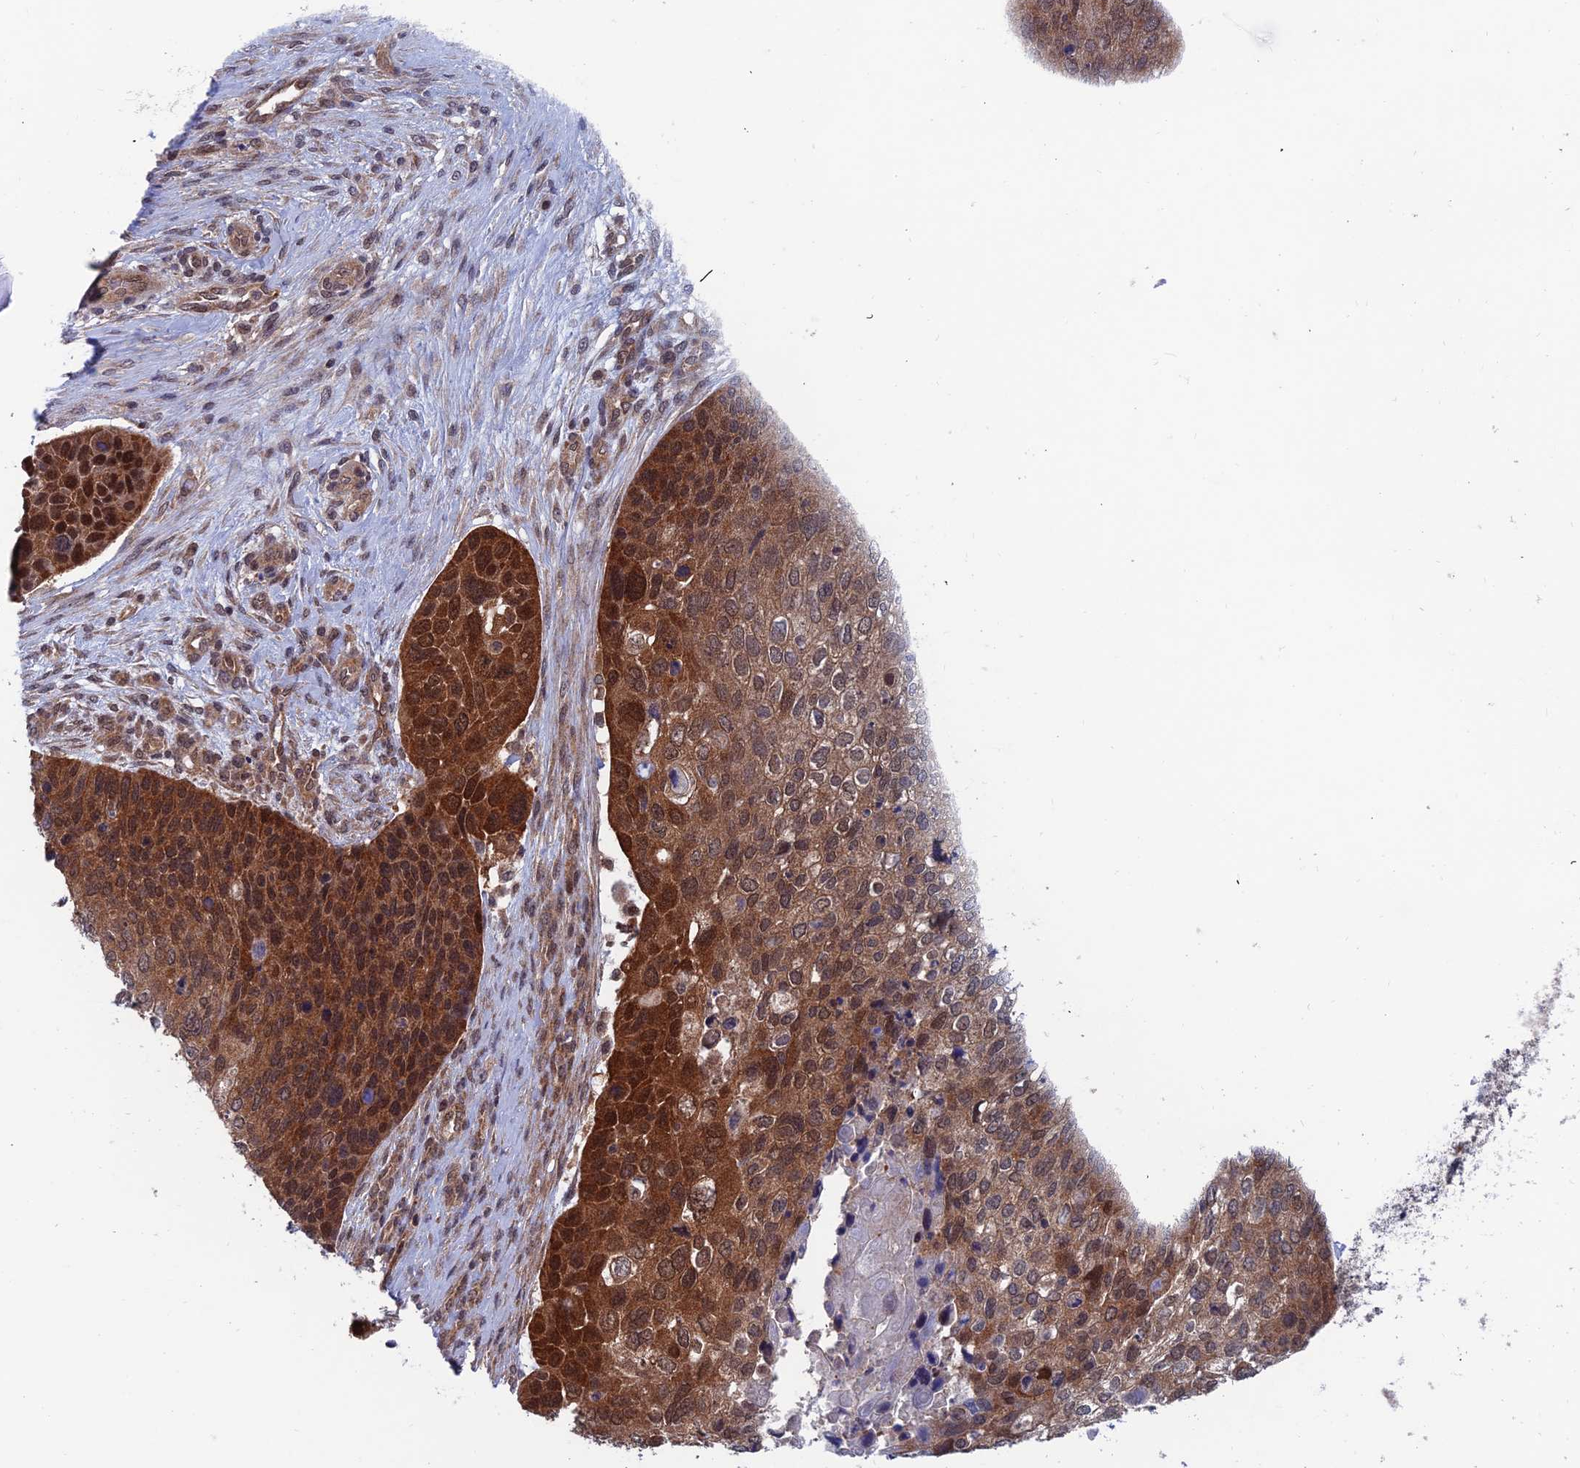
{"staining": {"intensity": "strong", "quantity": ">75%", "location": "cytoplasmic/membranous,nuclear"}, "tissue": "skin cancer", "cell_type": "Tumor cells", "image_type": "cancer", "snomed": [{"axis": "morphology", "description": "Basal cell carcinoma"}, {"axis": "topography", "description": "Skin"}], "caption": "Protein staining demonstrates strong cytoplasmic/membranous and nuclear expression in approximately >75% of tumor cells in basal cell carcinoma (skin).", "gene": "IGBP1", "patient": {"sex": "female", "age": 74}}